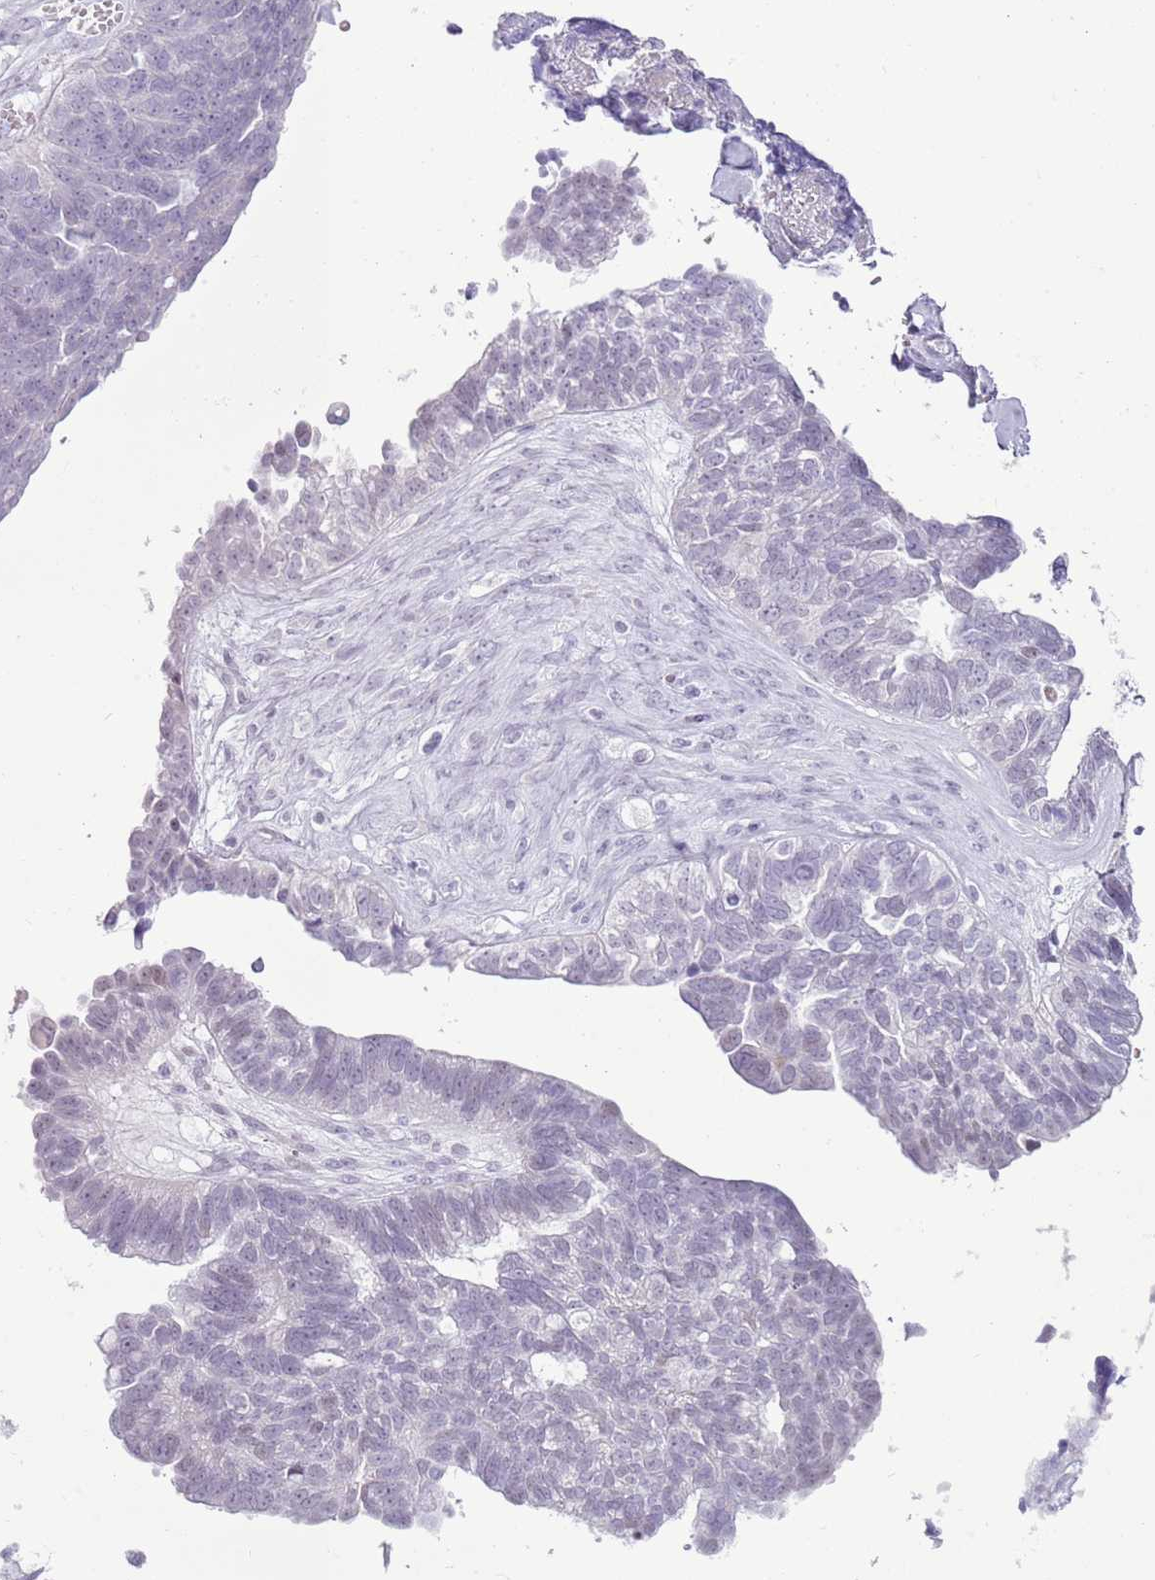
{"staining": {"intensity": "negative", "quantity": "none", "location": "none"}, "tissue": "ovarian cancer", "cell_type": "Tumor cells", "image_type": "cancer", "snomed": [{"axis": "morphology", "description": "Cystadenocarcinoma, serous, NOS"}, {"axis": "topography", "description": "Ovary"}], "caption": "There is no significant positivity in tumor cells of ovarian cancer. (IHC, brightfield microscopy, high magnification).", "gene": "RPL3L", "patient": {"sex": "female", "age": 79}}